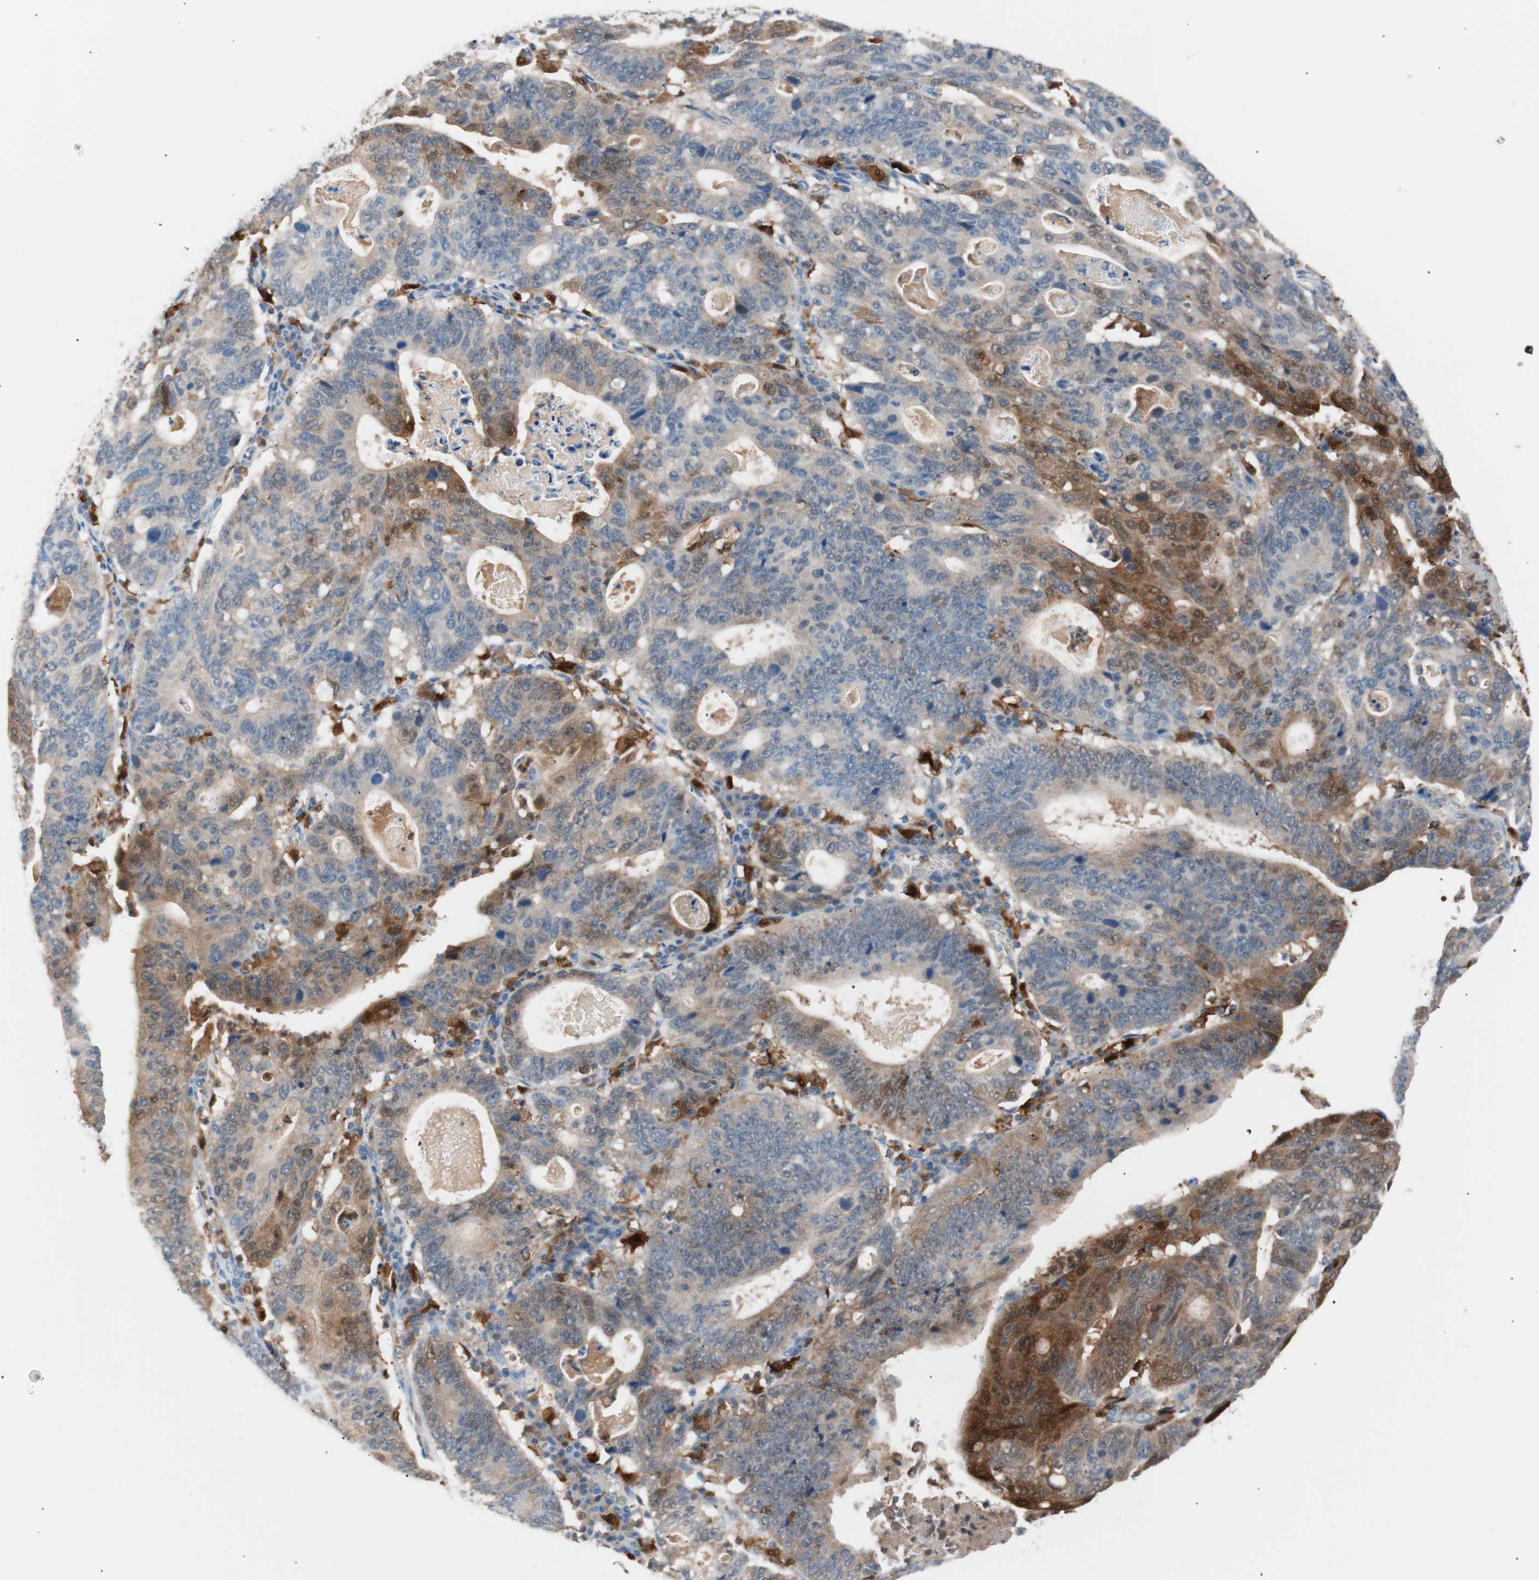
{"staining": {"intensity": "moderate", "quantity": "25%-75%", "location": "cytoplasmic/membranous"}, "tissue": "stomach cancer", "cell_type": "Tumor cells", "image_type": "cancer", "snomed": [{"axis": "morphology", "description": "Adenocarcinoma, NOS"}, {"axis": "topography", "description": "Stomach"}], "caption": "Immunohistochemistry (IHC) image of neoplastic tissue: human stomach cancer stained using immunohistochemistry reveals medium levels of moderate protein expression localized specifically in the cytoplasmic/membranous of tumor cells, appearing as a cytoplasmic/membranous brown color.", "gene": "IL18", "patient": {"sex": "male", "age": 59}}